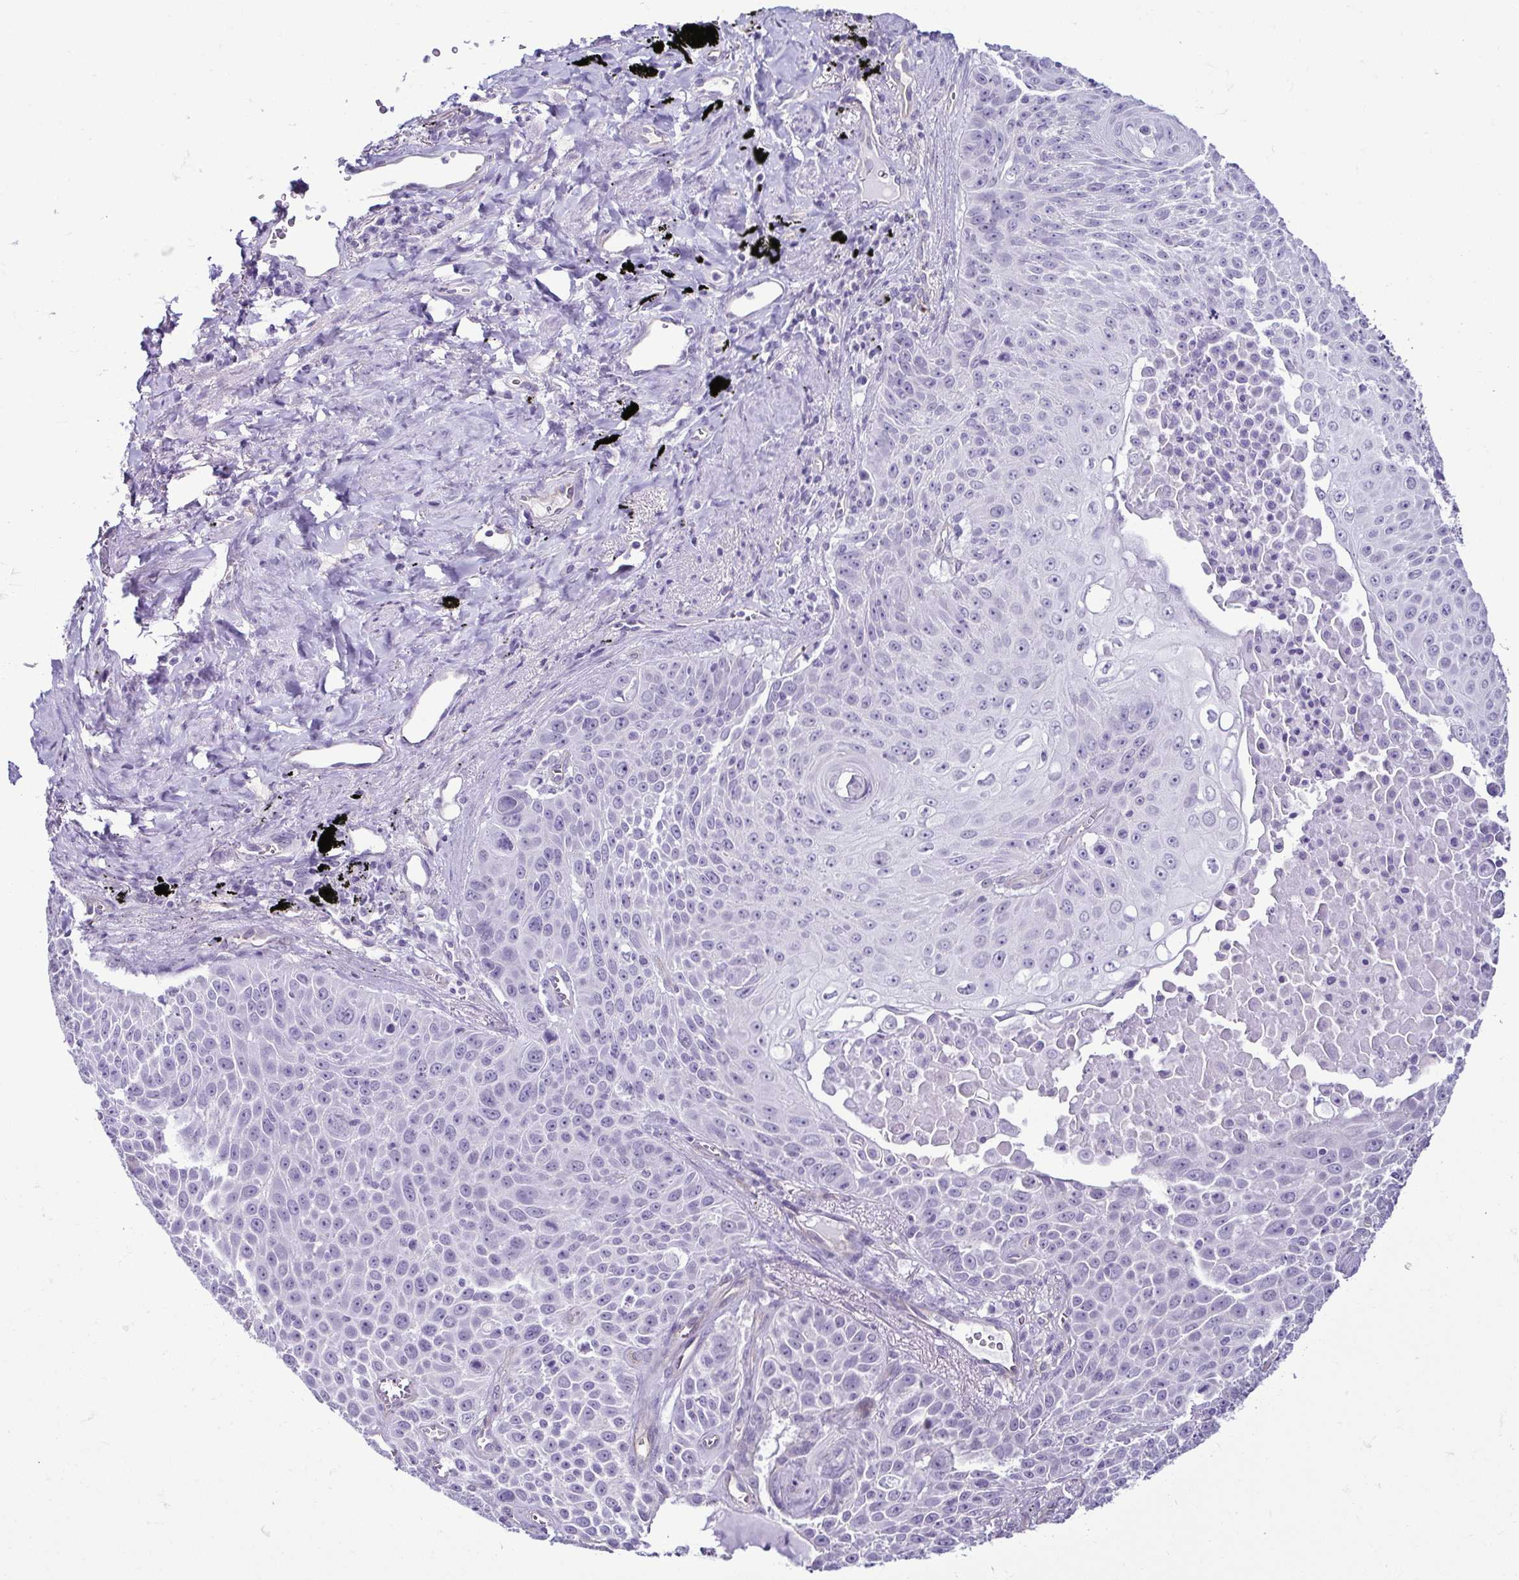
{"staining": {"intensity": "negative", "quantity": "none", "location": "none"}, "tissue": "lung cancer", "cell_type": "Tumor cells", "image_type": "cancer", "snomed": [{"axis": "morphology", "description": "Squamous cell carcinoma, NOS"}, {"axis": "morphology", "description": "Squamous cell carcinoma, metastatic, NOS"}, {"axis": "topography", "description": "Lymph node"}, {"axis": "topography", "description": "Lung"}], "caption": "Immunohistochemistry (IHC) photomicrograph of human metastatic squamous cell carcinoma (lung) stained for a protein (brown), which shows no staining in tumor cells.", "gene": "CASP14", "patient": {"sex": "female", "age": 62}}